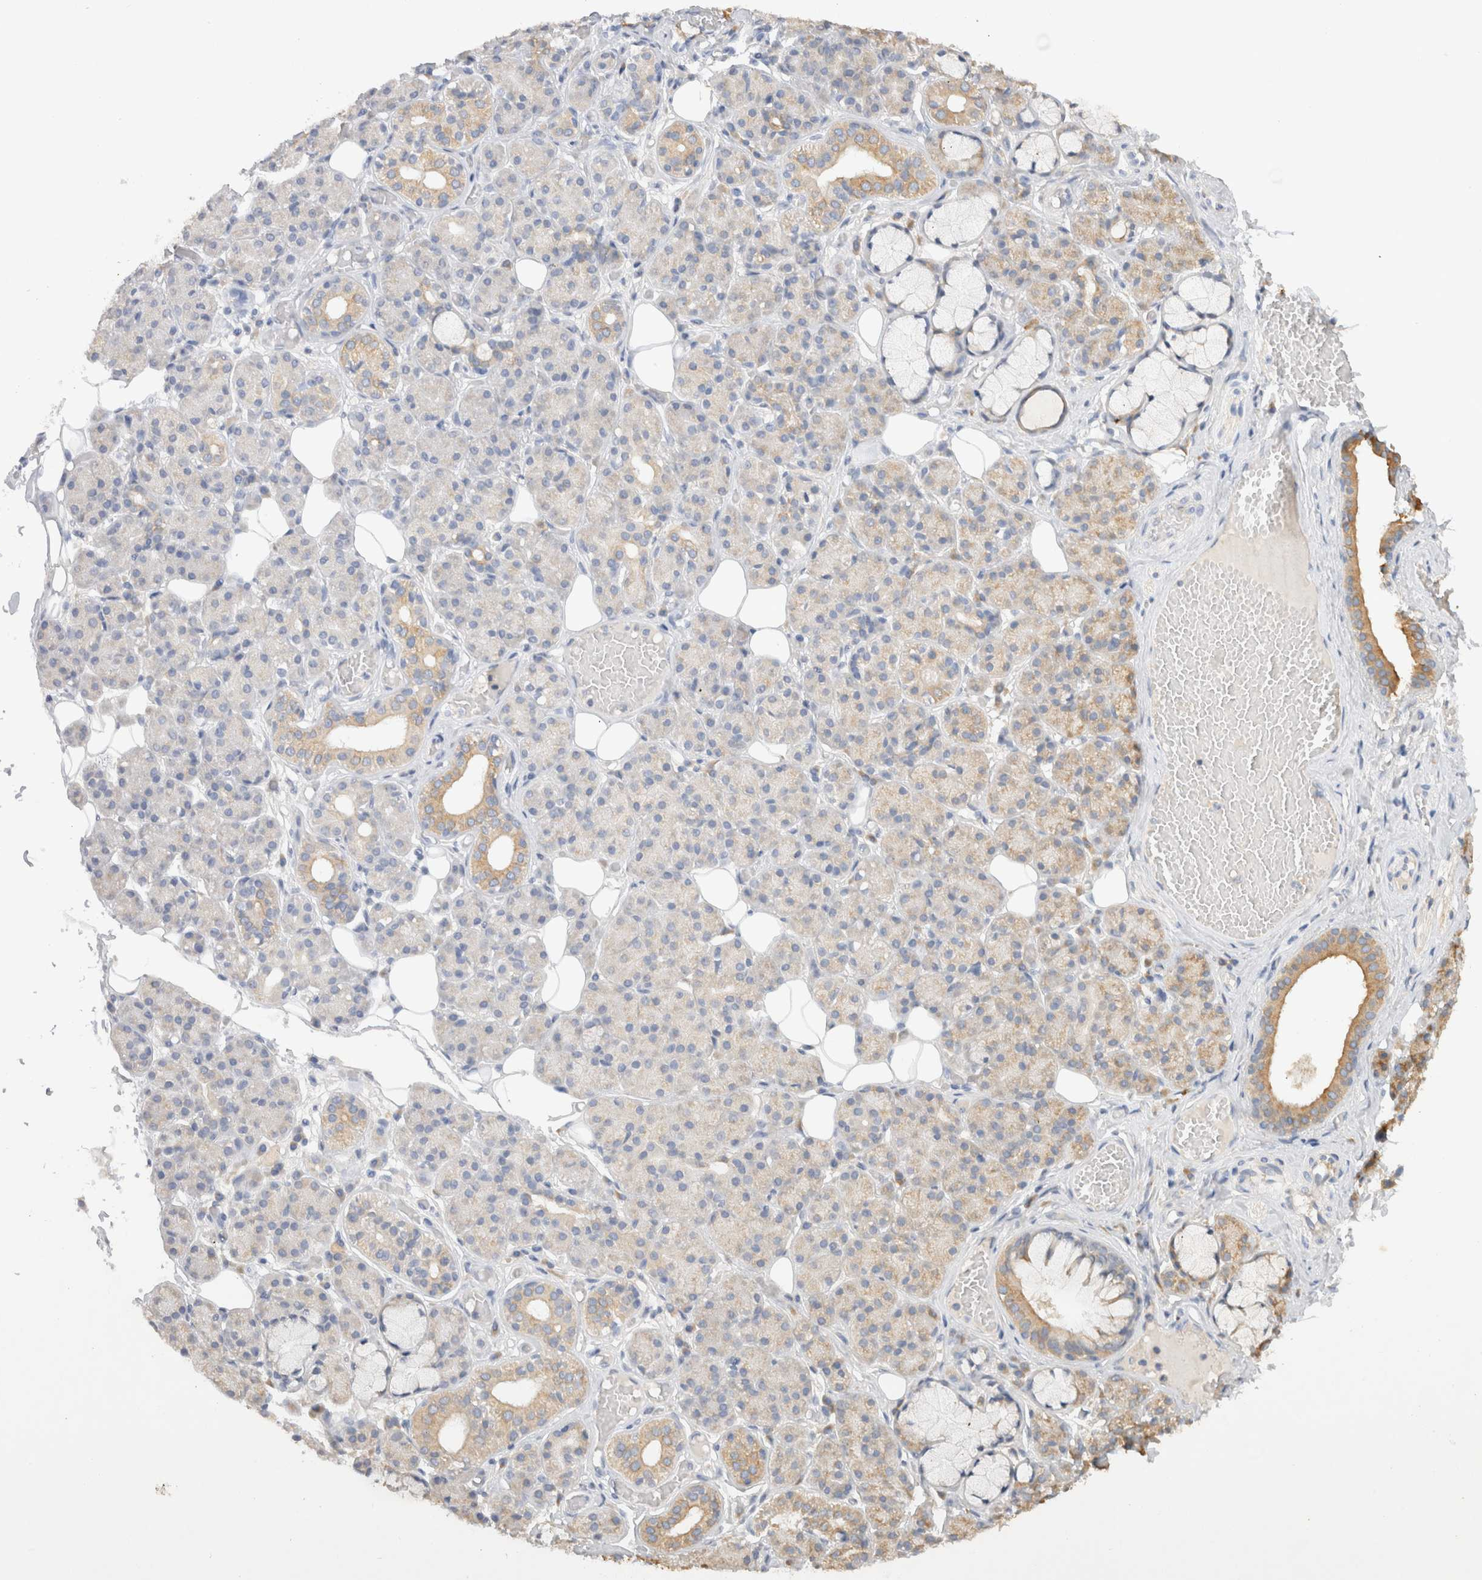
{"staining": {"intensity": "weak", "quantity": "25%-75%", "location": "cytoplasmic/membranous"}, "tissue": "salivary gland", "cell_type": "Glandular cells", "image_type": "normal", "snomed": [{"axis": "morphology", "description": "Normal tissue, NOS"}, {"axis": "topography", "description": "Salivary gland"}], "caption": "The image shows immunohistochemical staining of unremarkable salivary gland. There is weak cytoplasmic/membranous positivity is identified in approximately 25%-75% of glandular cells. (DAB IHC with brightfield microscopy, high magnification).", "gene": "GAS1", "patient": {"sex": "male", "age": 63}}